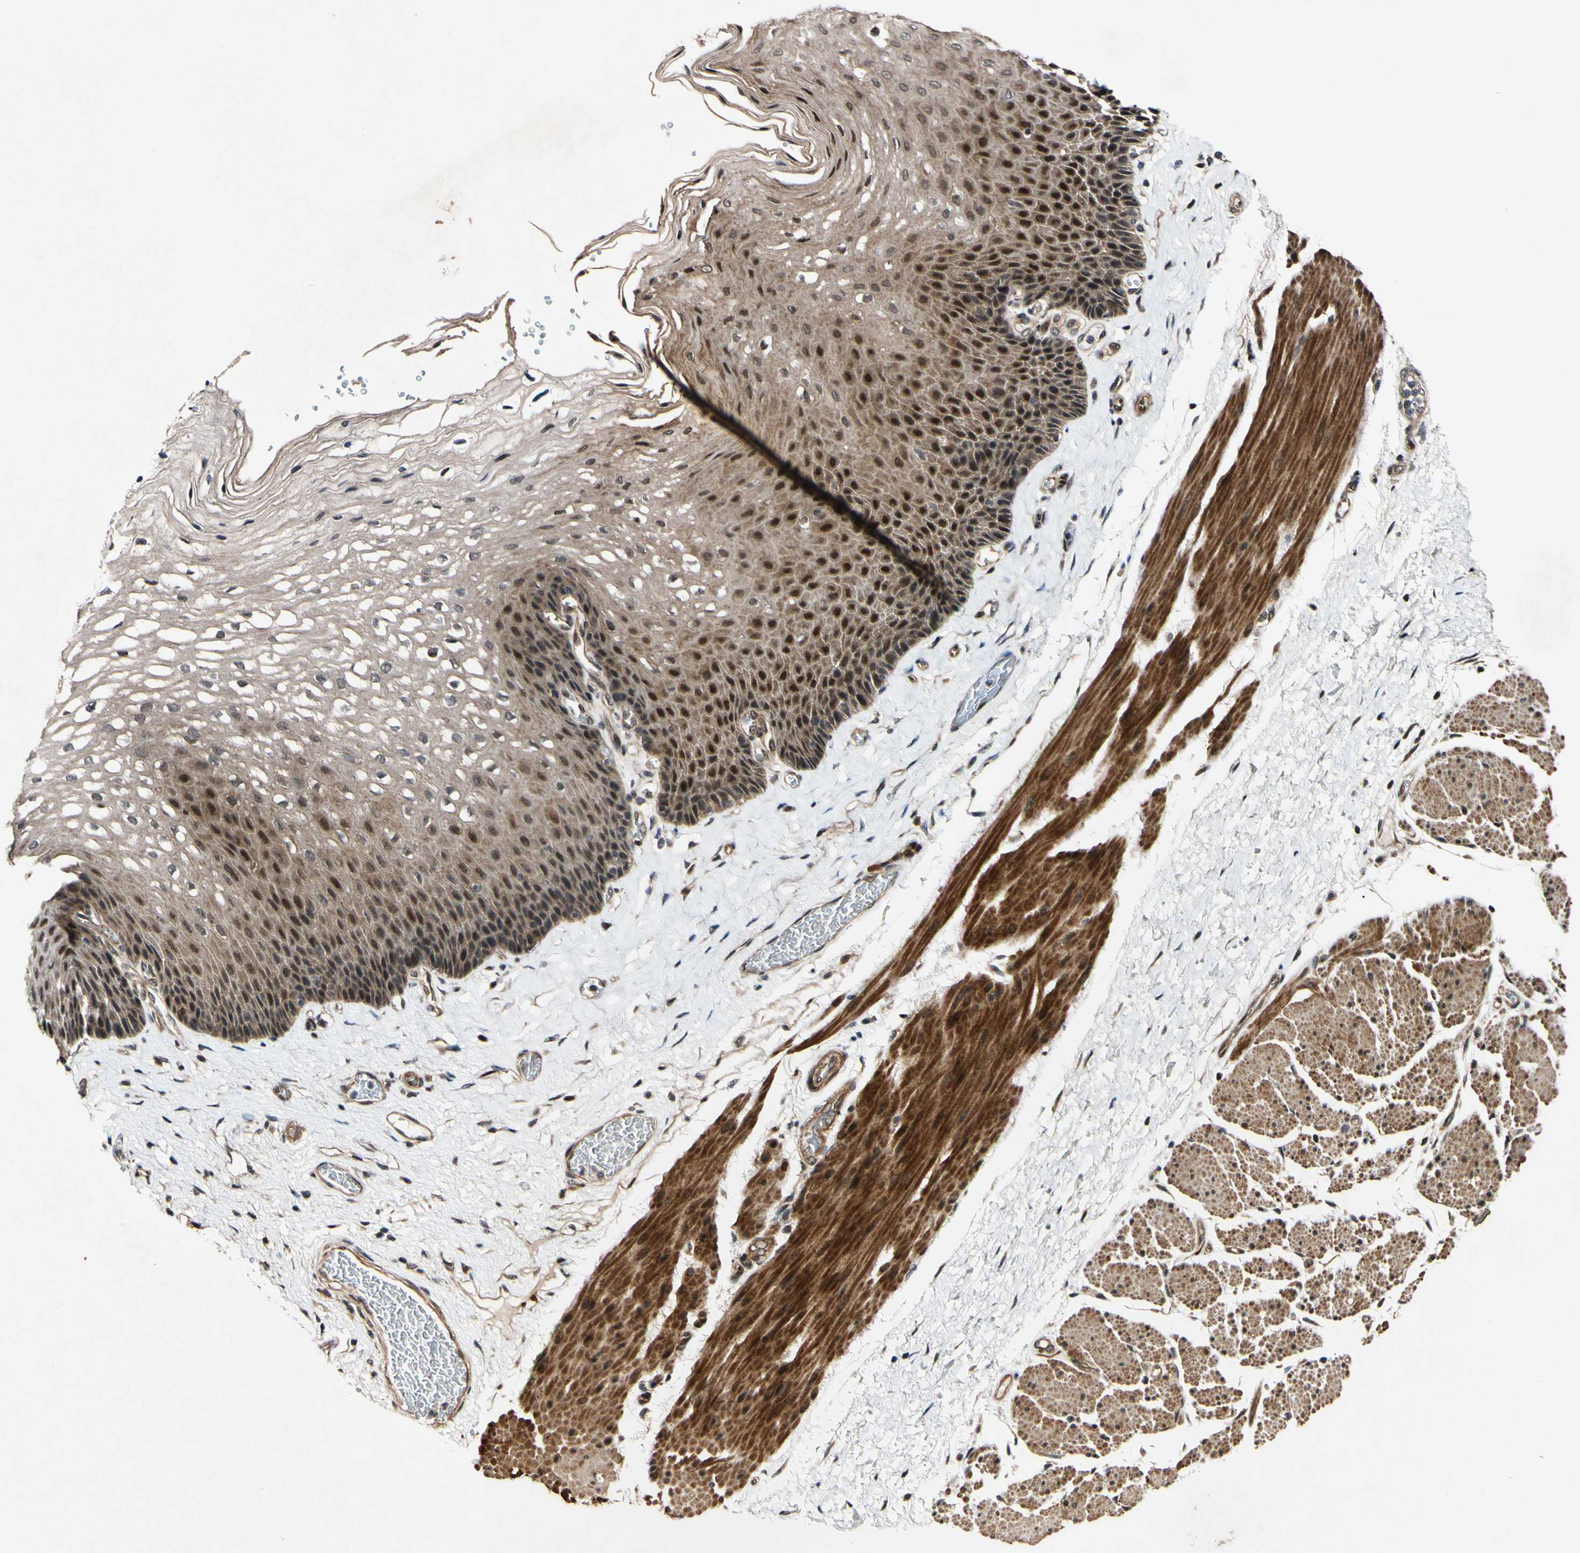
{"staining": {"intensity": "strong", "quantity": "25%-75%", "location": "cytoplasmic/membranous,nuclear"}, "tissue": "esophagus", "cell_type": "Squamous epithelial cells", "image_type": "normal", "snomed": [{"axis": "morphology", "description": "Normal tissue, NOS"}, {"axis": "topography", "description": "Esophagus"}], "caption": "An immunohistochemistry (IHC) histopathology image of unremarkable tissue is shown. Protein staining in brown labels strong cytoplasmic/membranous,nuclear positivity in esophagus within squamous epithelial cells. The protein of interest is stained brown, and the nuclei are stained in blue (DAB (3,3'-diaminobenzidine) IHC with brightfield microscopy, high magnification).", "gene": "CSNK1E", "patient": {"sex": "female", "age": 72}}